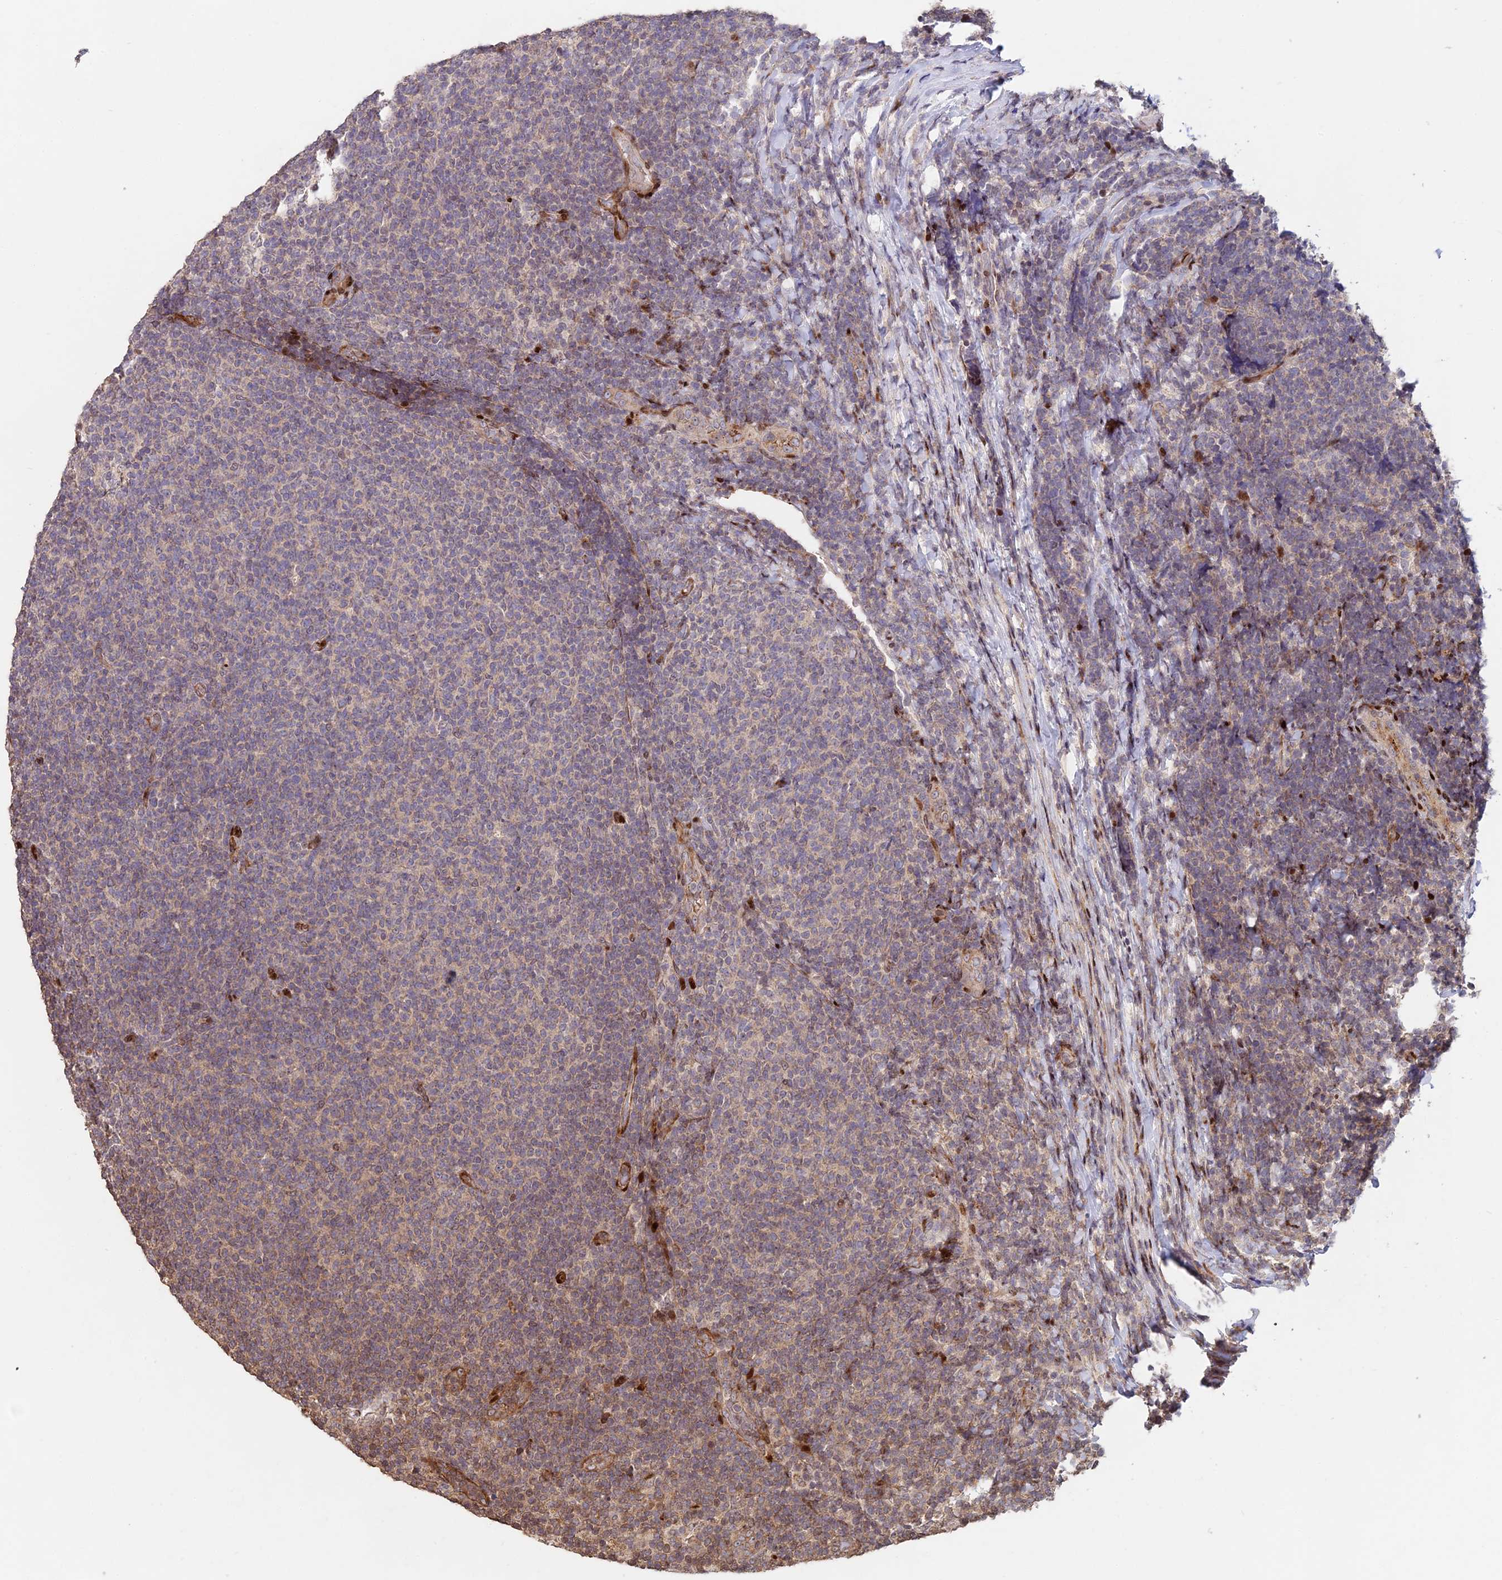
{"staining": {"intensity": "weak", "quantity": "25%-75%", "location": "cytoplasmic/membranous"}, "tissue": "lymphoma", "cell_type": "Tumor cells", "image_type": "cancer", "snomed": [{"axis": "morphology", "description": "Malignant lymphoma, non-Hodgkin's type, Low grade"}, {"axis": "topography", "description": "Lymph node"}], "caption": "Immunohistochemical staining of human malignant lymphoma, non-Hodgkin's type (low-grade) shows weak cytoplasmic/membranous protein positivity in about 25%-75% of tumor cells.", "gene": "RBMS2", "patient": {"sex": "male", "age": 66}}